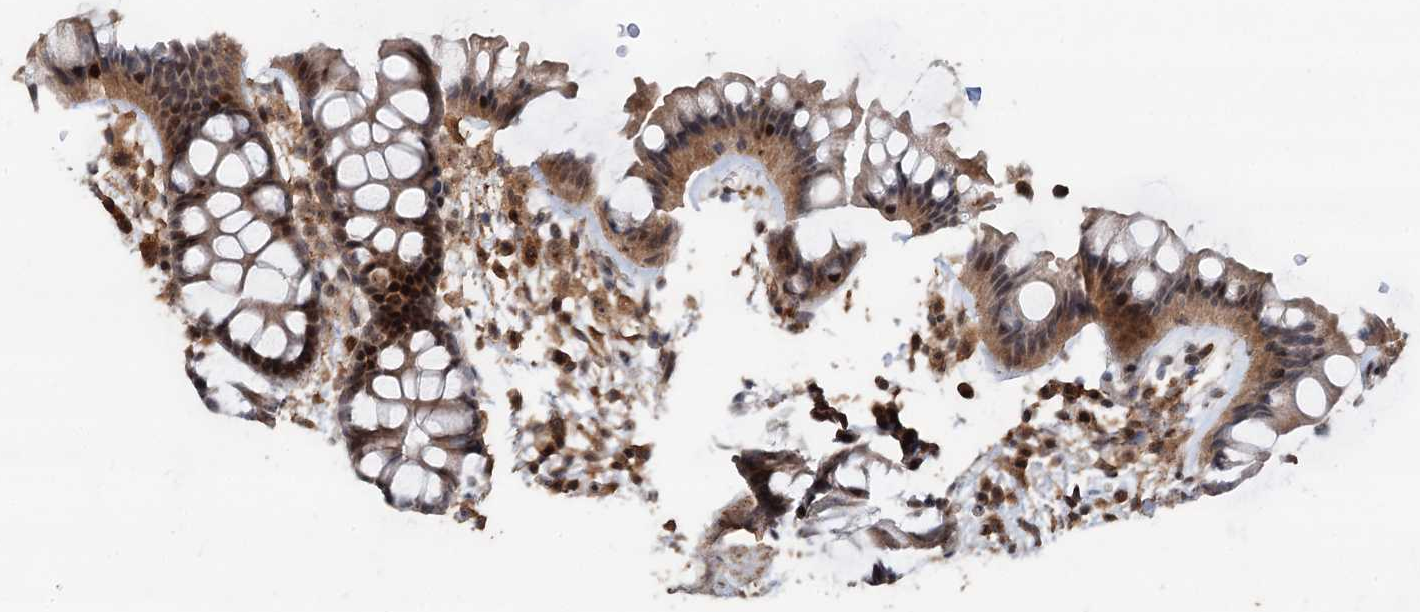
{"staining": {"intensity": "moderate", "quantity": ">75%", "location": "cytoplasmic/membranous"}, "tissue": "colon", "cell_type": "Endothelial cells", "image_type": "normal", "snomed": [{"axis": "morphology", "description": "Normal tissue, NOS"}, {"axis": "topography", "description": "Colon"}], "caption": "IHC histopathology image of benign human colon stained for a protein (brown), which reveals medium levels of moderate cytoplasmic/membranous positivity in about >75% of endothelial cells.", "gene": "TMA16", "patient": {"sex": "female", "age": 62}}